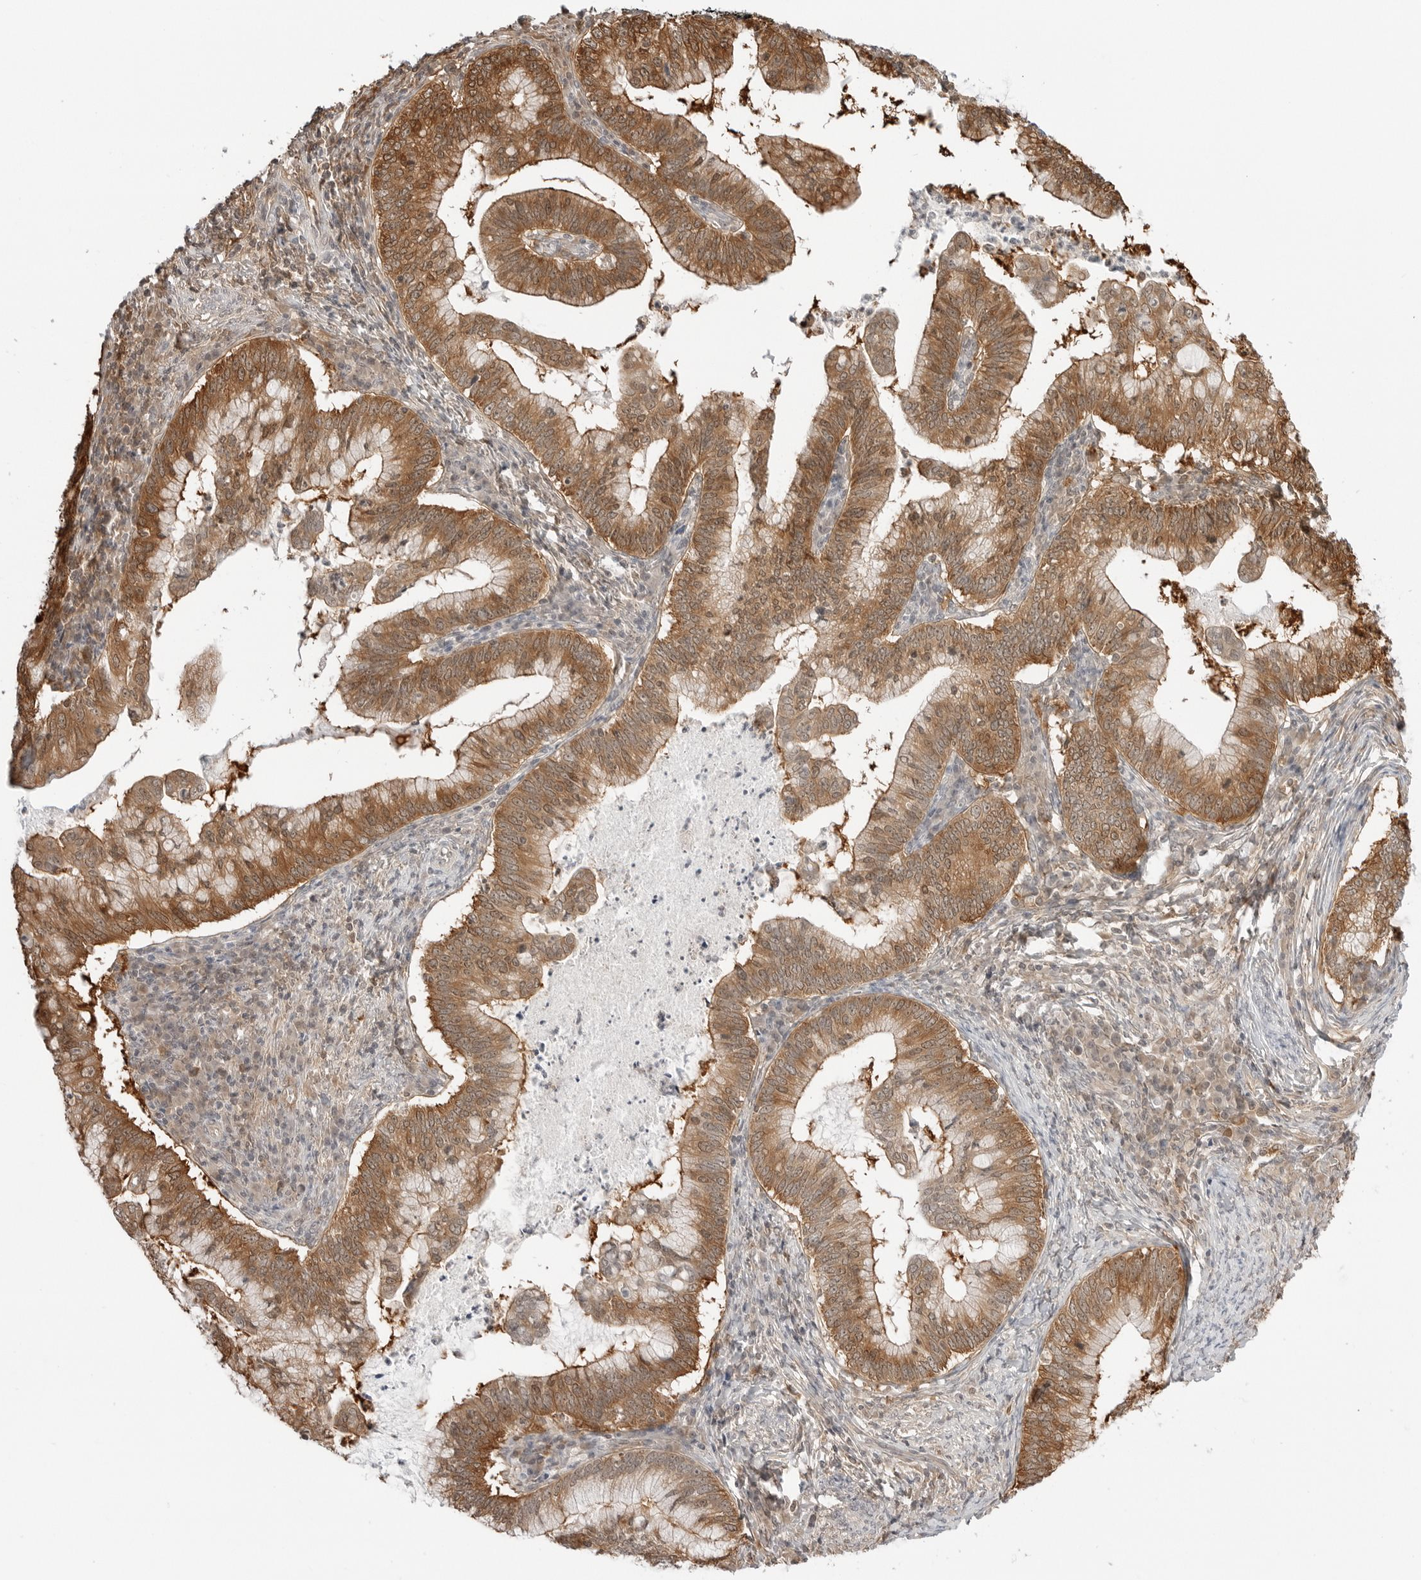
{"staining": {"intensity": "moderate", "quantity": ">75%", "location": "cytoplasmic/membranous"}, "tissue": "cervical cancer", "cell_type": "Tumor cells", "image_type": "cancer", "snomed": [{"axis": "morphology", "description": "Adenocarcinoma, NOS"}, {"axis": "topography", "description": "Cervix"}], "caption": "A brown stain highlights moderate cytoplasmic/membranous positivity of a protein in adenocarcinoma (cervical) tumor cells. (brown staining indicates protein expression, while blue staining denotes nuclei).", "gene": "NUDC", "patient": {"sex": "female", "age": 36}}